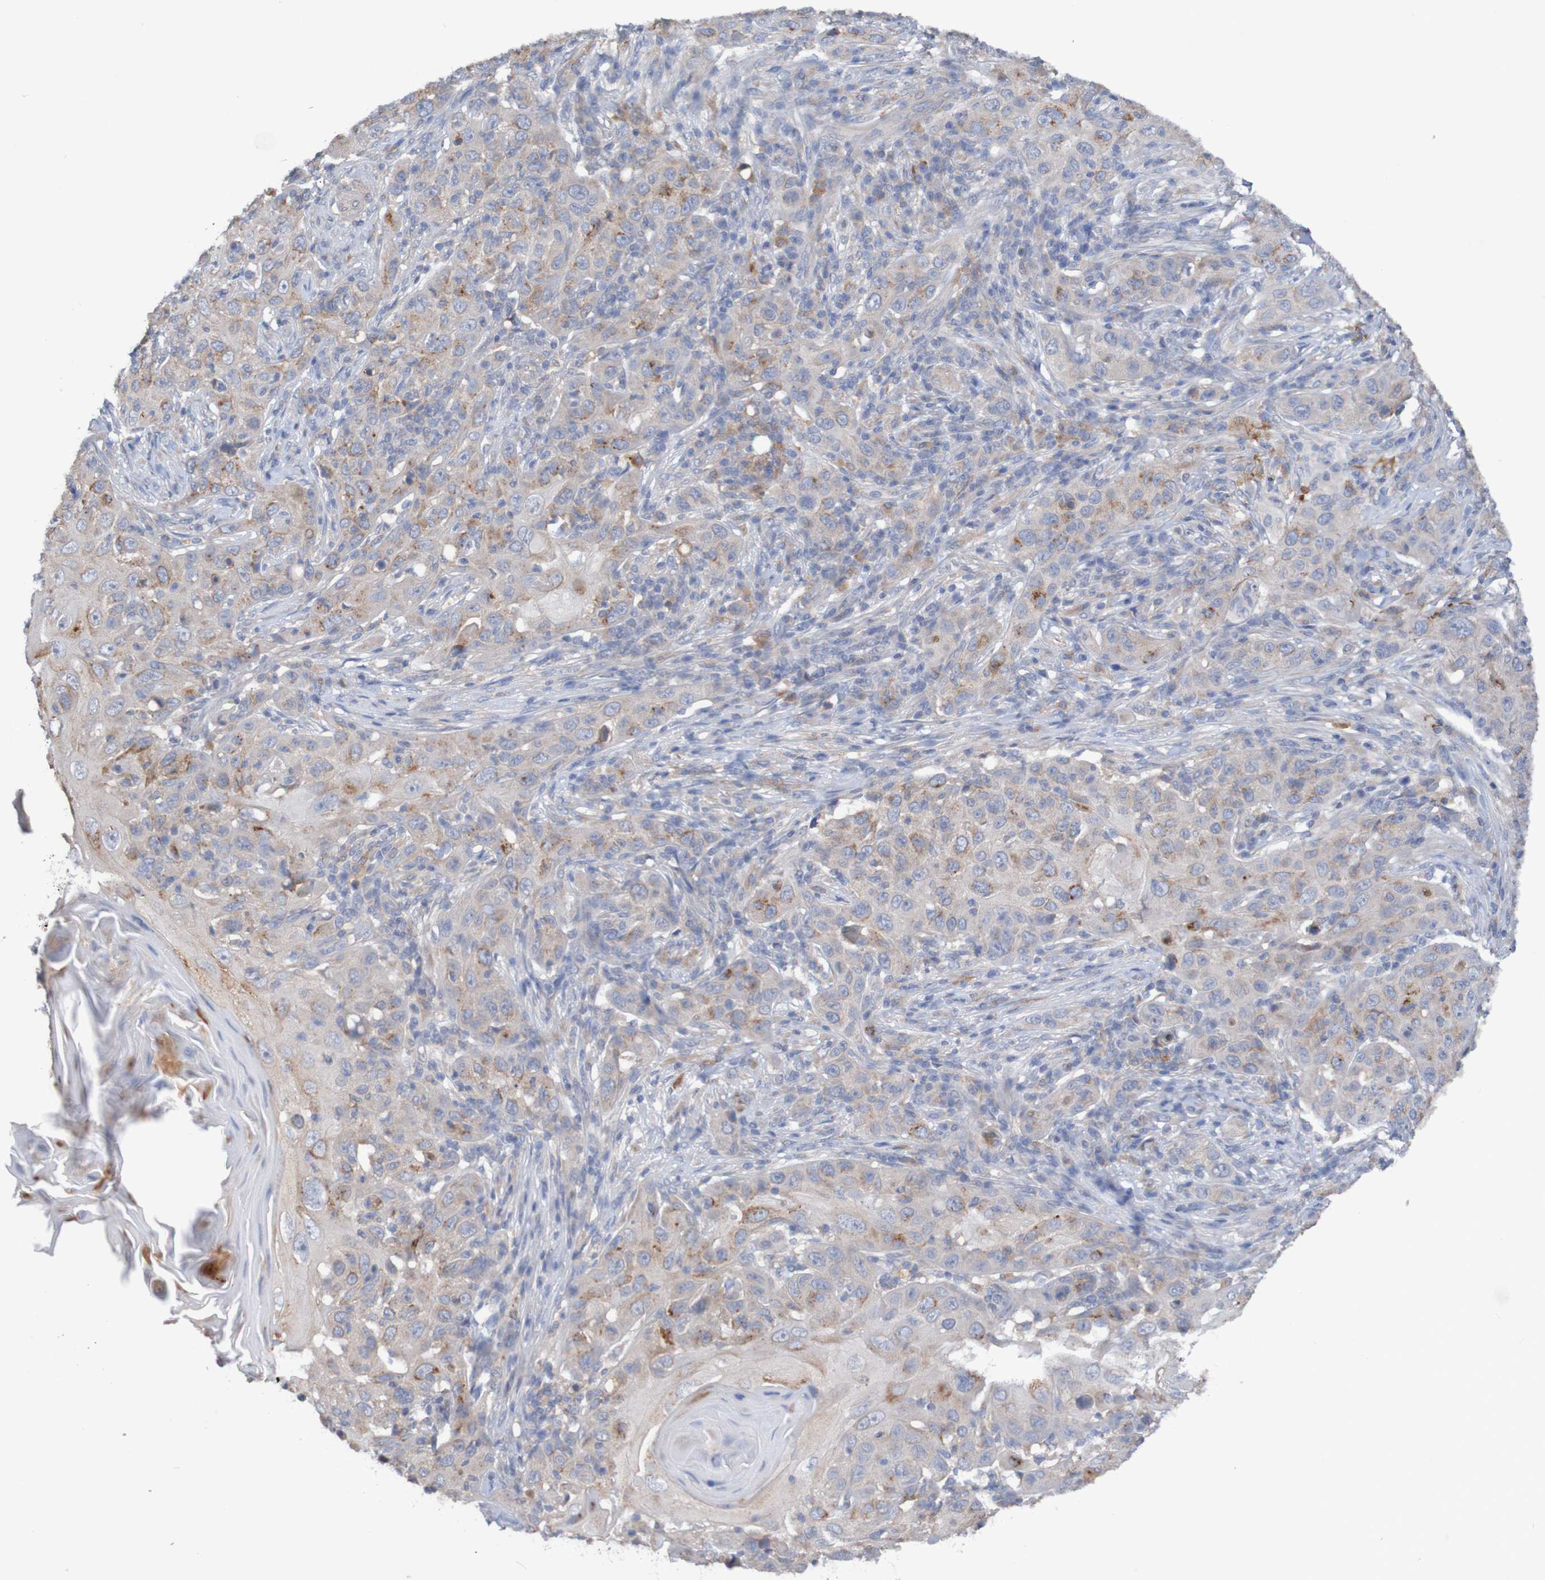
{"staining": {"intensity": "moderate", "quantity": "<25%", "location": "cytoplasmic/membranous"}, "tissue": "skin cancer", "cell_type": "Tumor cells", "image_type": "cancer", "snomed": [{"axis": "morphology", "description": "Squamous cell carcinoma, NOS"}, {"axis": "topography", "description": "Skin"}], "caption": "Immunohistochemistry (IHC) (DAB (3,3'-diaminobenzidine)) staining of skin cancer displays moderate cytoplasmic/membranous protein staining in about <25% of tumor cells.", "gene": "PHYH", "patient": {"sex": "female", "age": 88}}